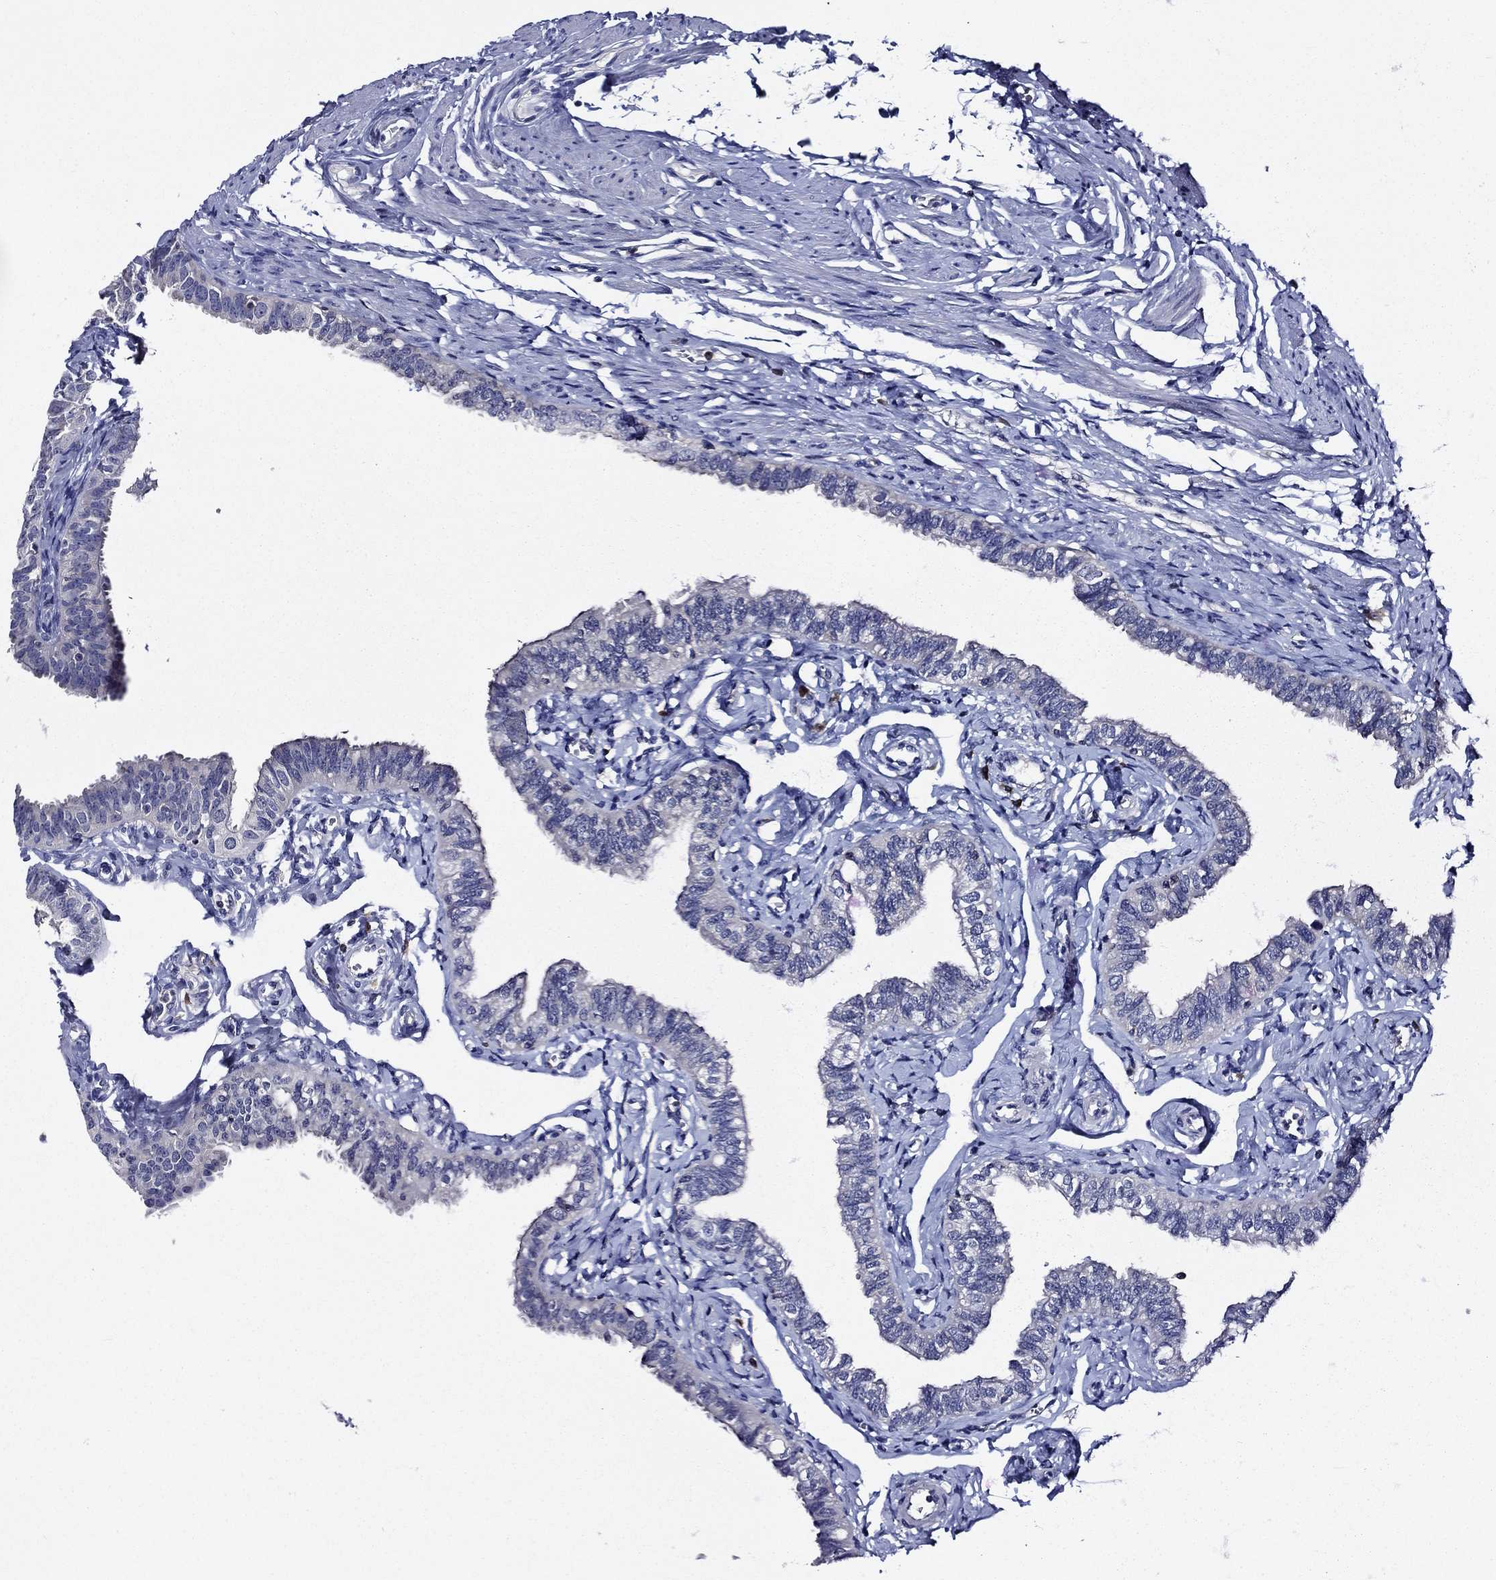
{"staining": {"intensity": "negative", "quantity": "none", "location": "none"}, "tissue": "fallopian tube", "cell_type": "Glandular cells", "image_type": "normal", "snomed": [{"axis": "morphology", "description": "Normal tissue, NOS"}, {"axis": "topography", "description": "Fallopian tube"}], "caption": "Immunohistochemistry (IHC) micrograph of benign fallopian tube stained for a protein (brown), which displays no staining in glandular cells.", "gene": "POU2F2", "patient": {"sex": "female", "age": 54}}